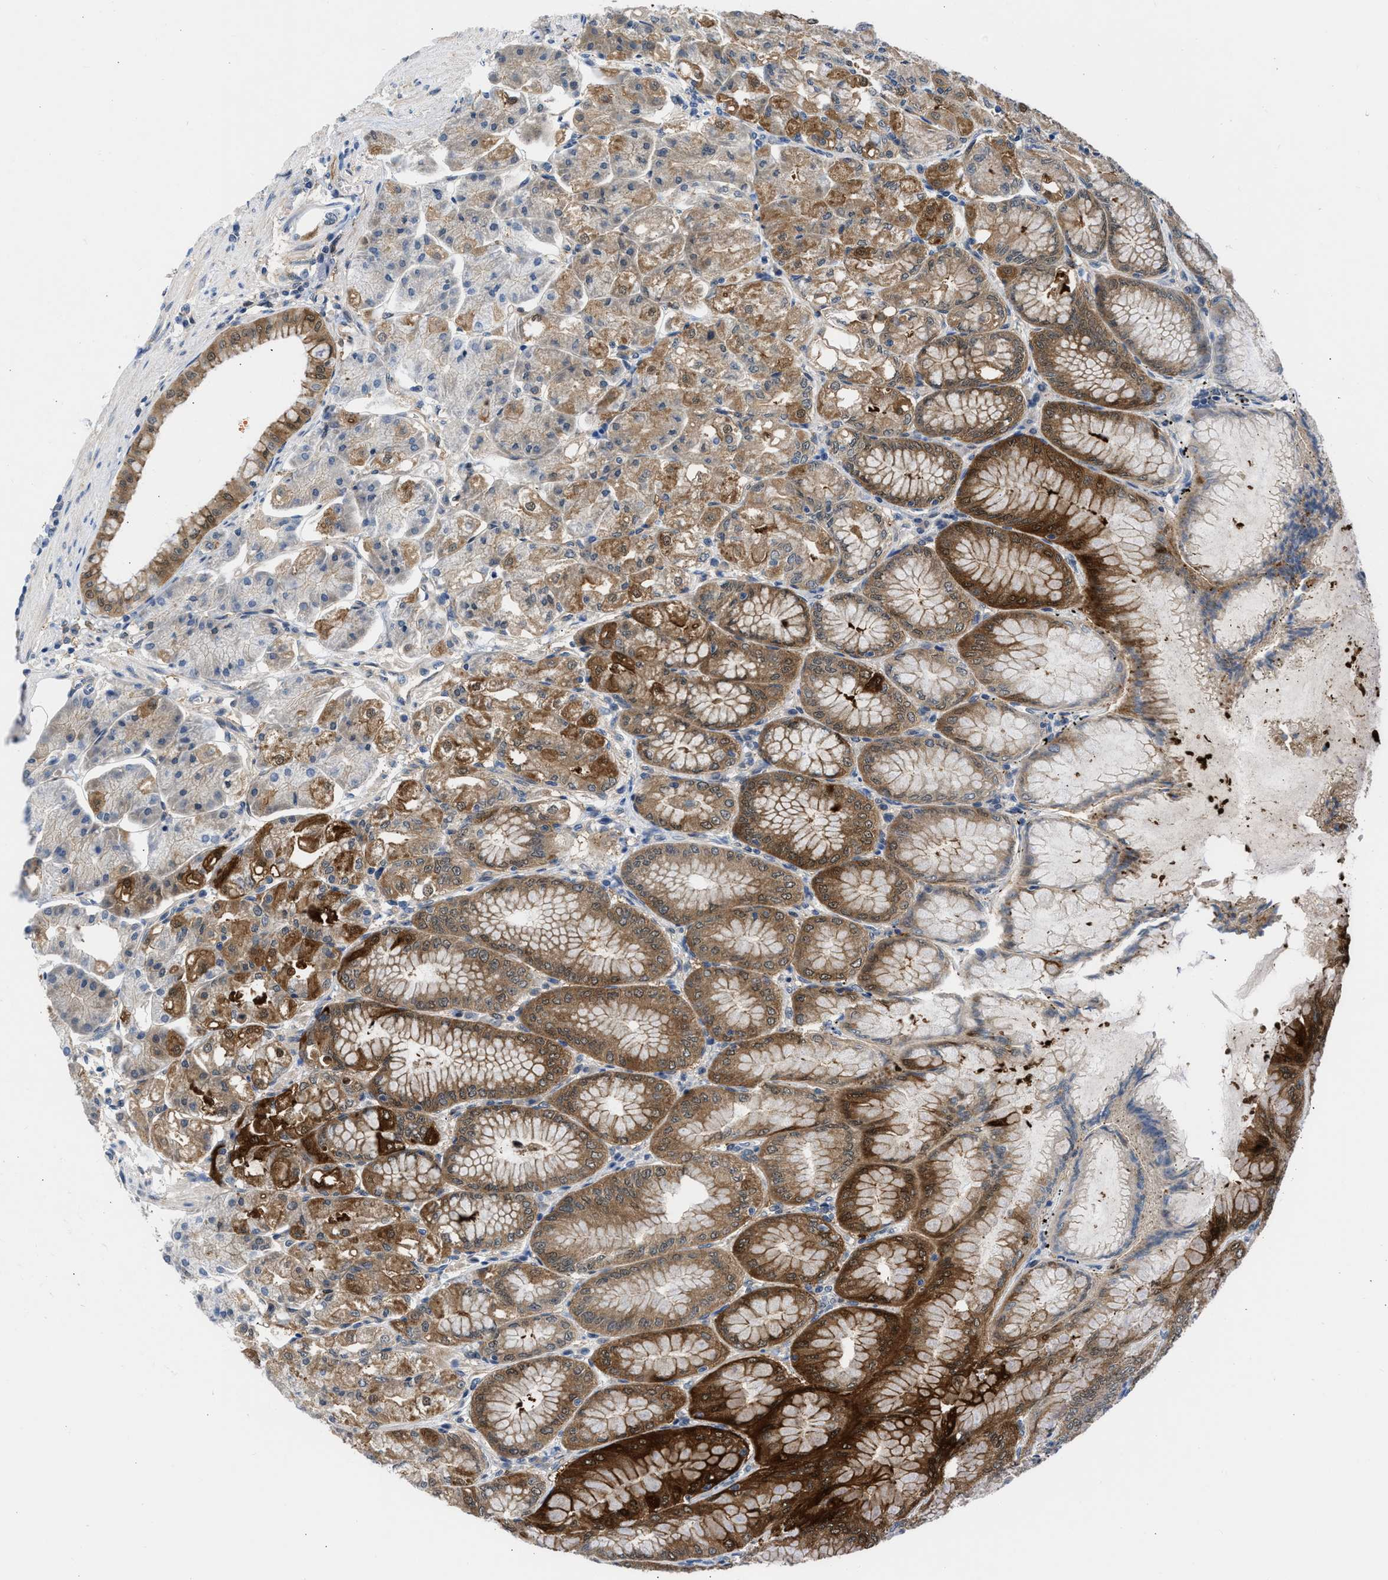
{"staining": {"intensity": "strong", "quantity": ">75%", "location": "cytoplasmic/membranous"}, "tissue": "stomach", "cell_type": "Glandular cells", "image_type": "normal", "snomed": [{"axis": "morphology", "description": "Normal tissue, NOS"}, {"axis": "topography", "description": "Stomach, lower"}], "caption": "Immunohistochemistry of benign human stomach reveals high levels of strong cytoplasmic/membranous staining in about >75% of glandular cells.", "gene": "CBR1", "patient": {"sex": "male", "age": 71}}